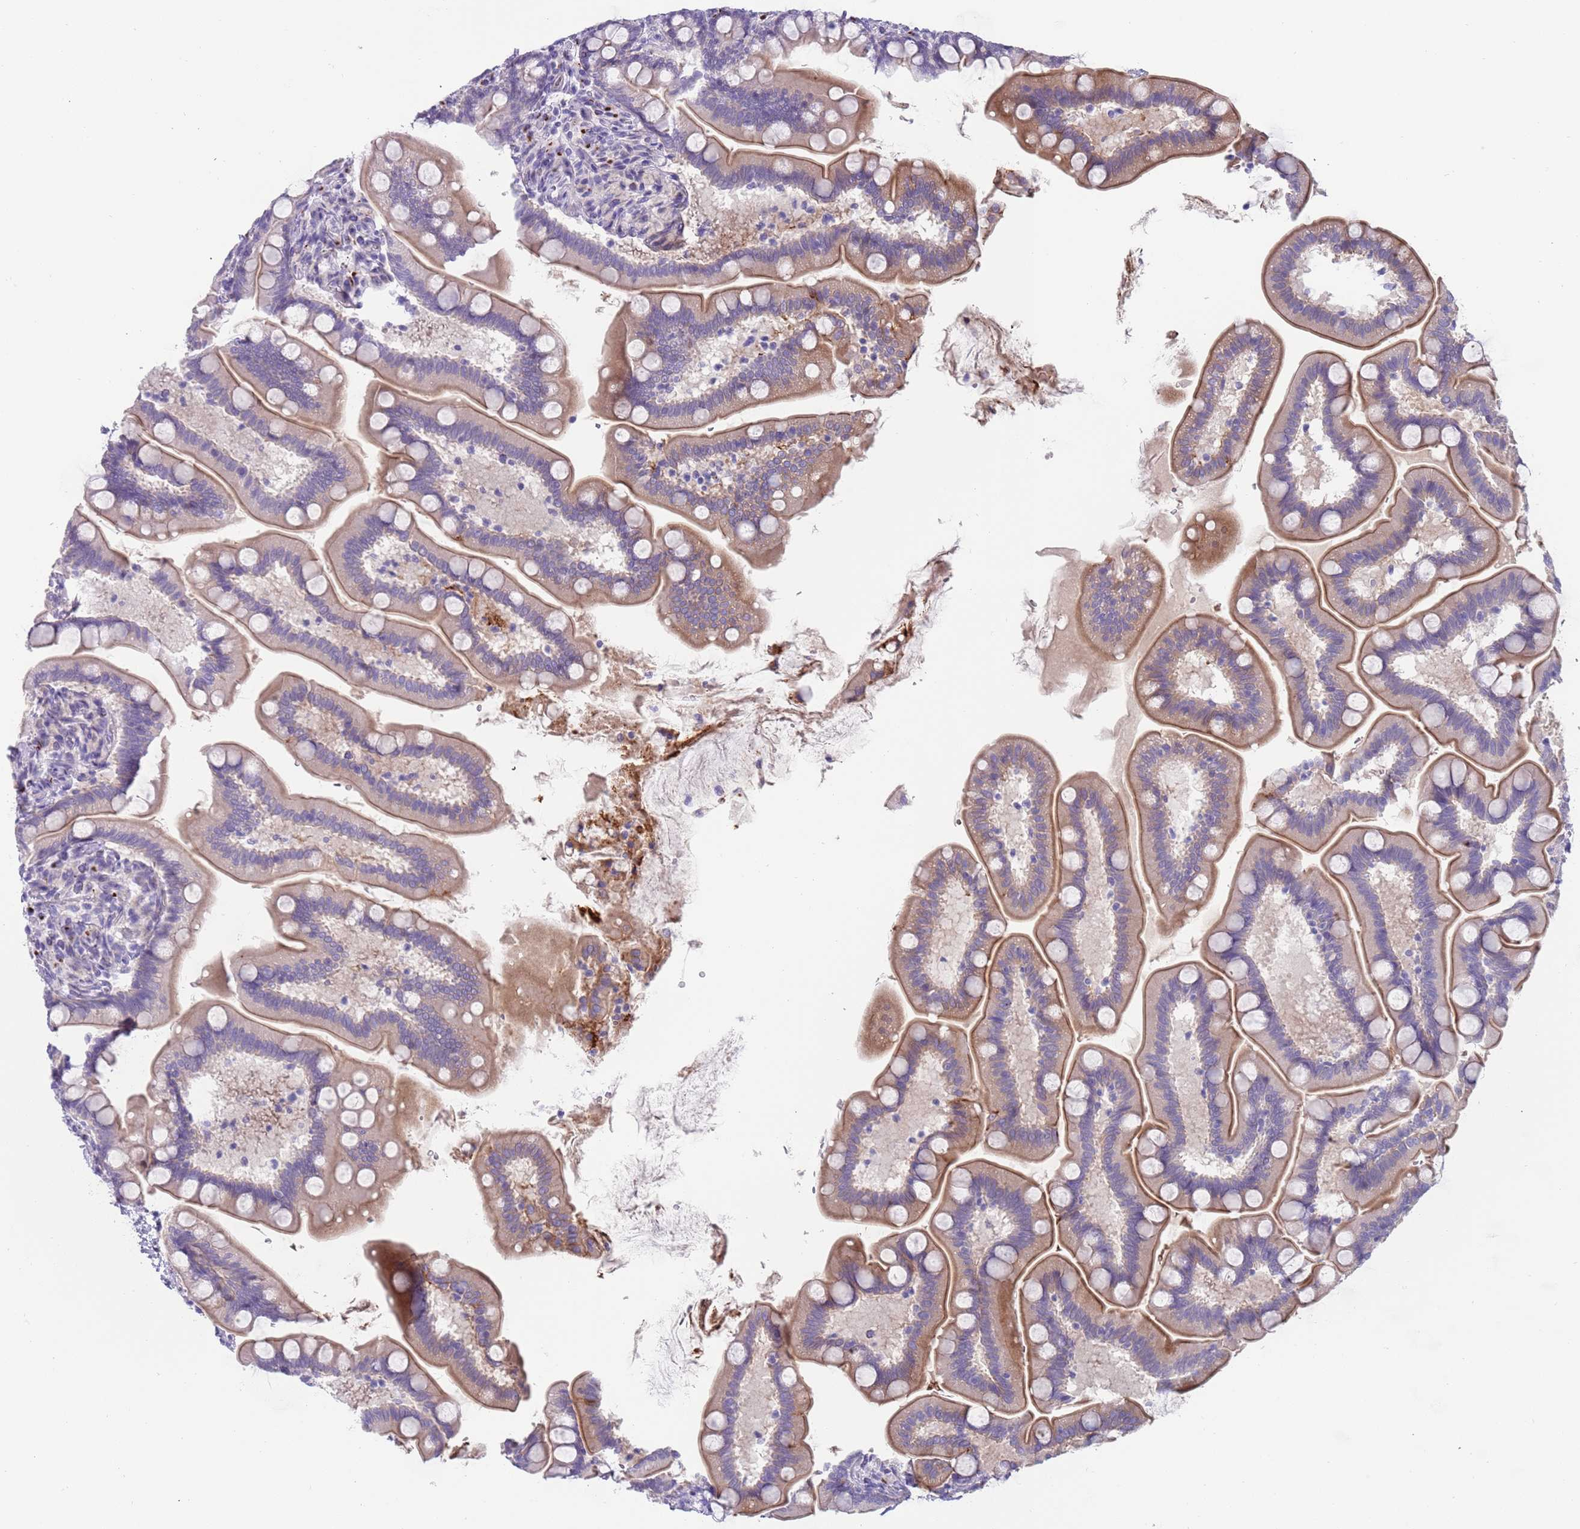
{"staining": {"intensity": "moderate", "quantity": "25%-75%", "location": "cytoplasmic/membranous"}, "tissue": "small intestine", "cell_type": "Glandular cells", "image_type": "normal", "snomed": [{"axis": "morphology", "description": "Normal tissue, NOS"}, {"axis": "topography", "description": "Small intestine"}], "caption": "A medium amount of moderate cytoplasmic/membranous staining is appreciated in about 25%-75% of glandular cells in normal small intestine. Ihc stains the protein in brown and the nuclei are stained blue.", "gene": "C2CD3", "patient": {"sex": "female", "age": 64}}